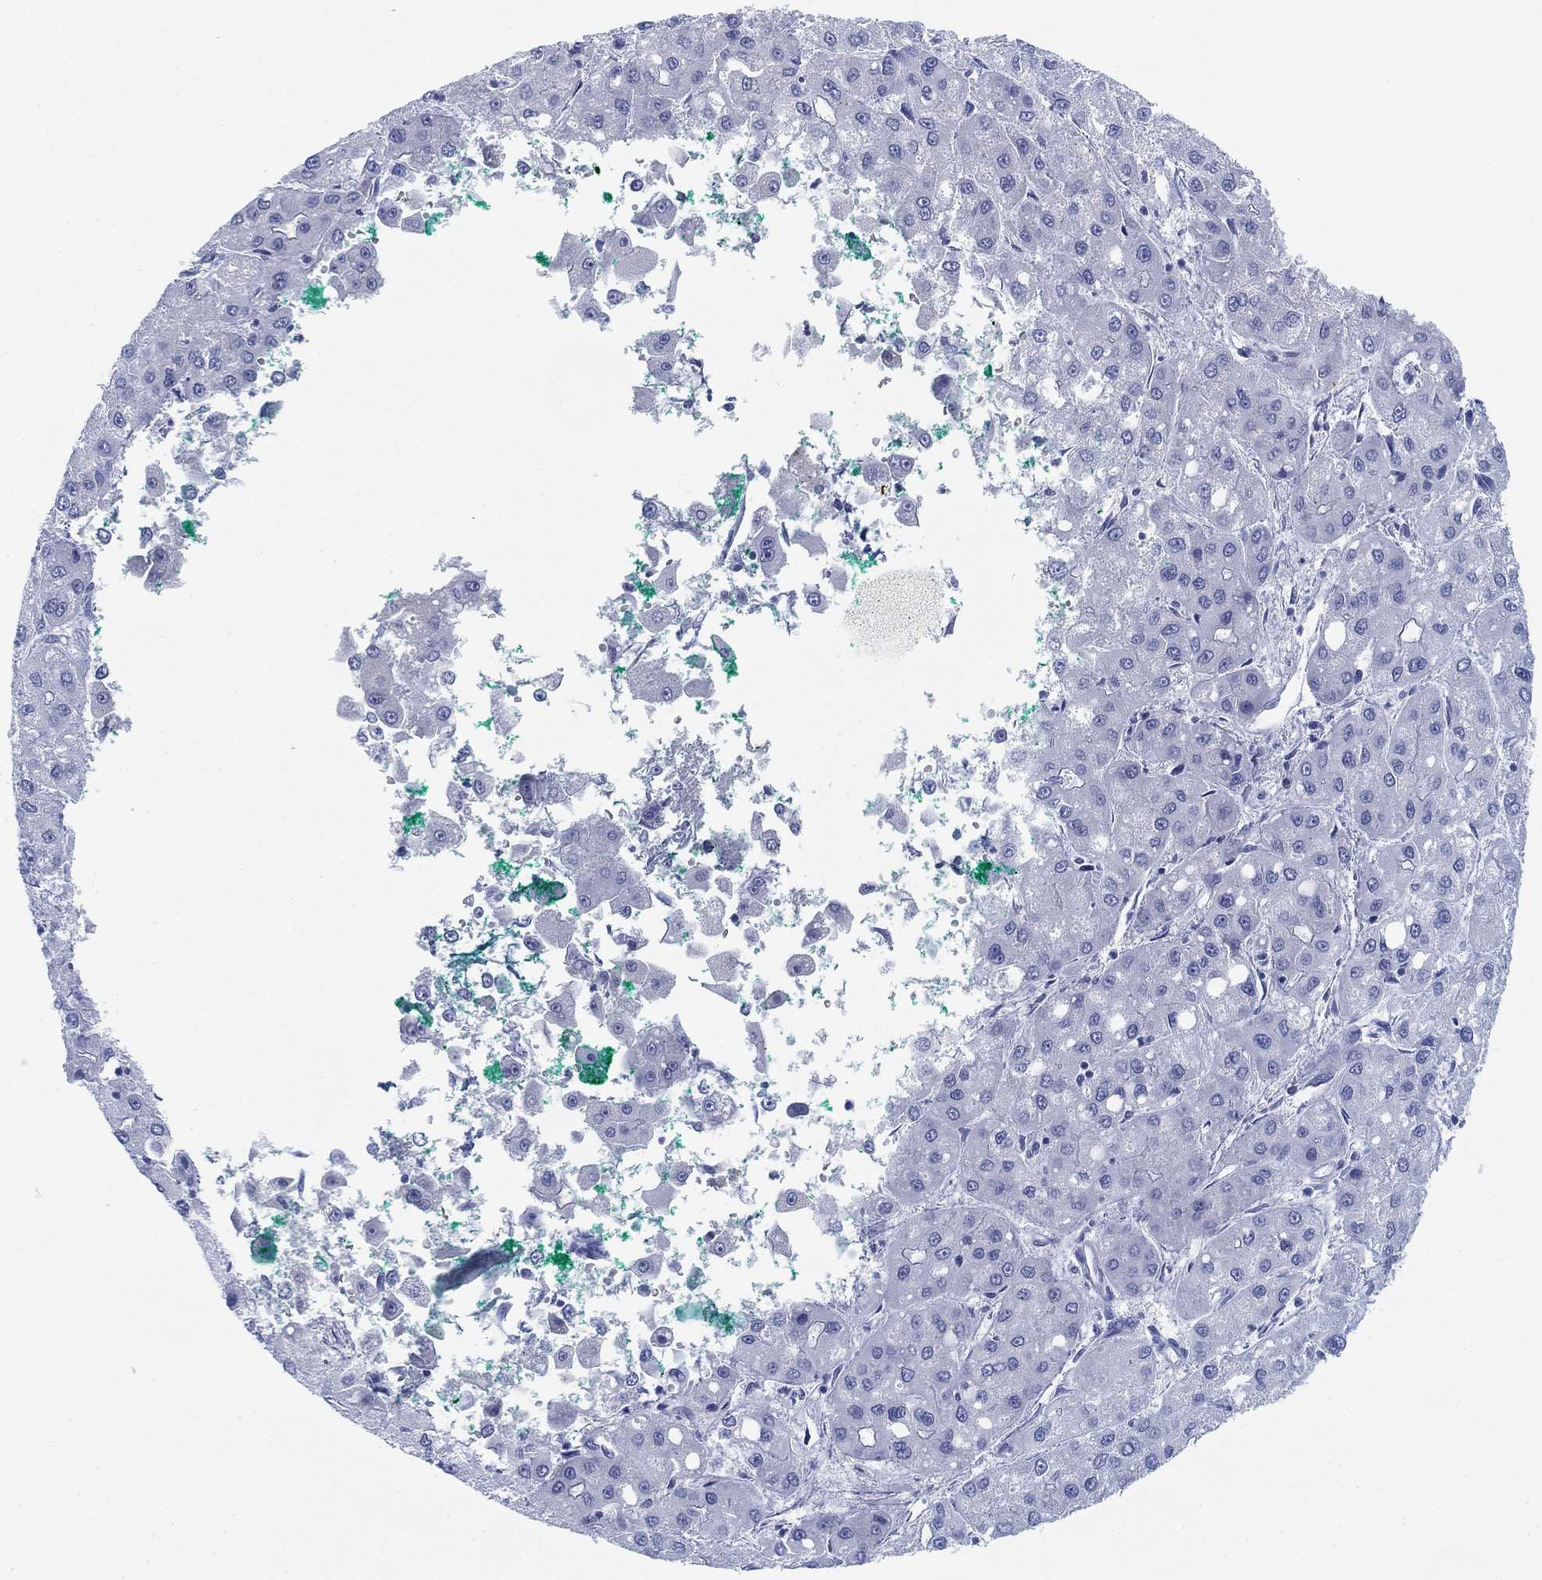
{"staining": {"intensity": "negative", "quantity": "none", "location": "none"}, "tissue": "liver cancer", "cell_type": "Tumor cells", "image_type": "cancer", "snomed": [{"axis": "morphology", "description": "Carcinoma, Hepatocellular, NOS"}, {"axis": "topography", "description": "Liver"}], "caption": "Micrograph shows no protein expression in tumor cells of hepatocellular carcinoma (liver) tissue.", "gene": "GCNA", "patient": {"sex": "male", "age": 73}}